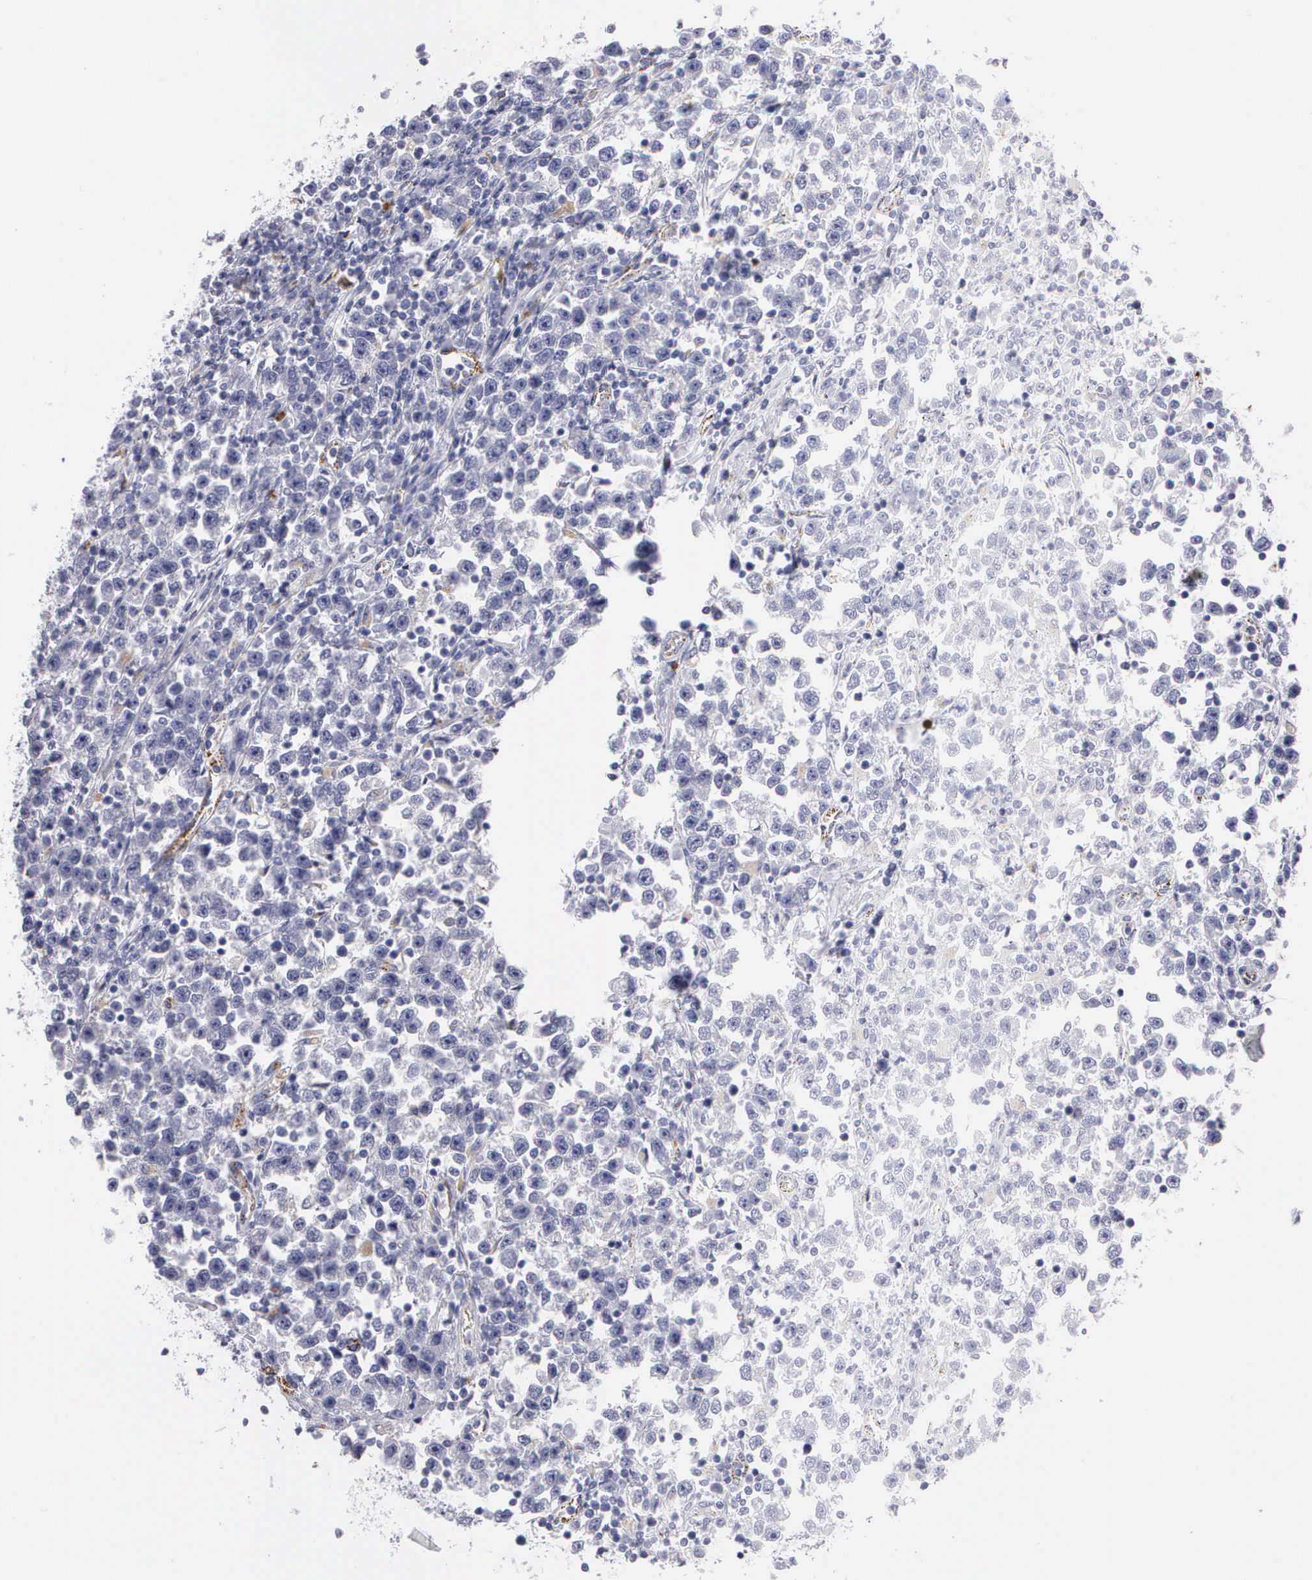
{"staining": {"intensity": "negative", "quantity": "none", "location": "none"}, "tissue": "testis cancer", "cell_type": "Tumor cells", "image_type": "cancer", "snomed": [{"axis": "morphology", "description": "Seminoma, NOS"}, {"axis": "topography", "description": "Testis"}], "caption": "This is an immunohistochemistry (IHC) image of testis cancer. There is no staining in tumor cells.", "gene": "CTSL", "patient": {"sex": "male", "age": 43}}